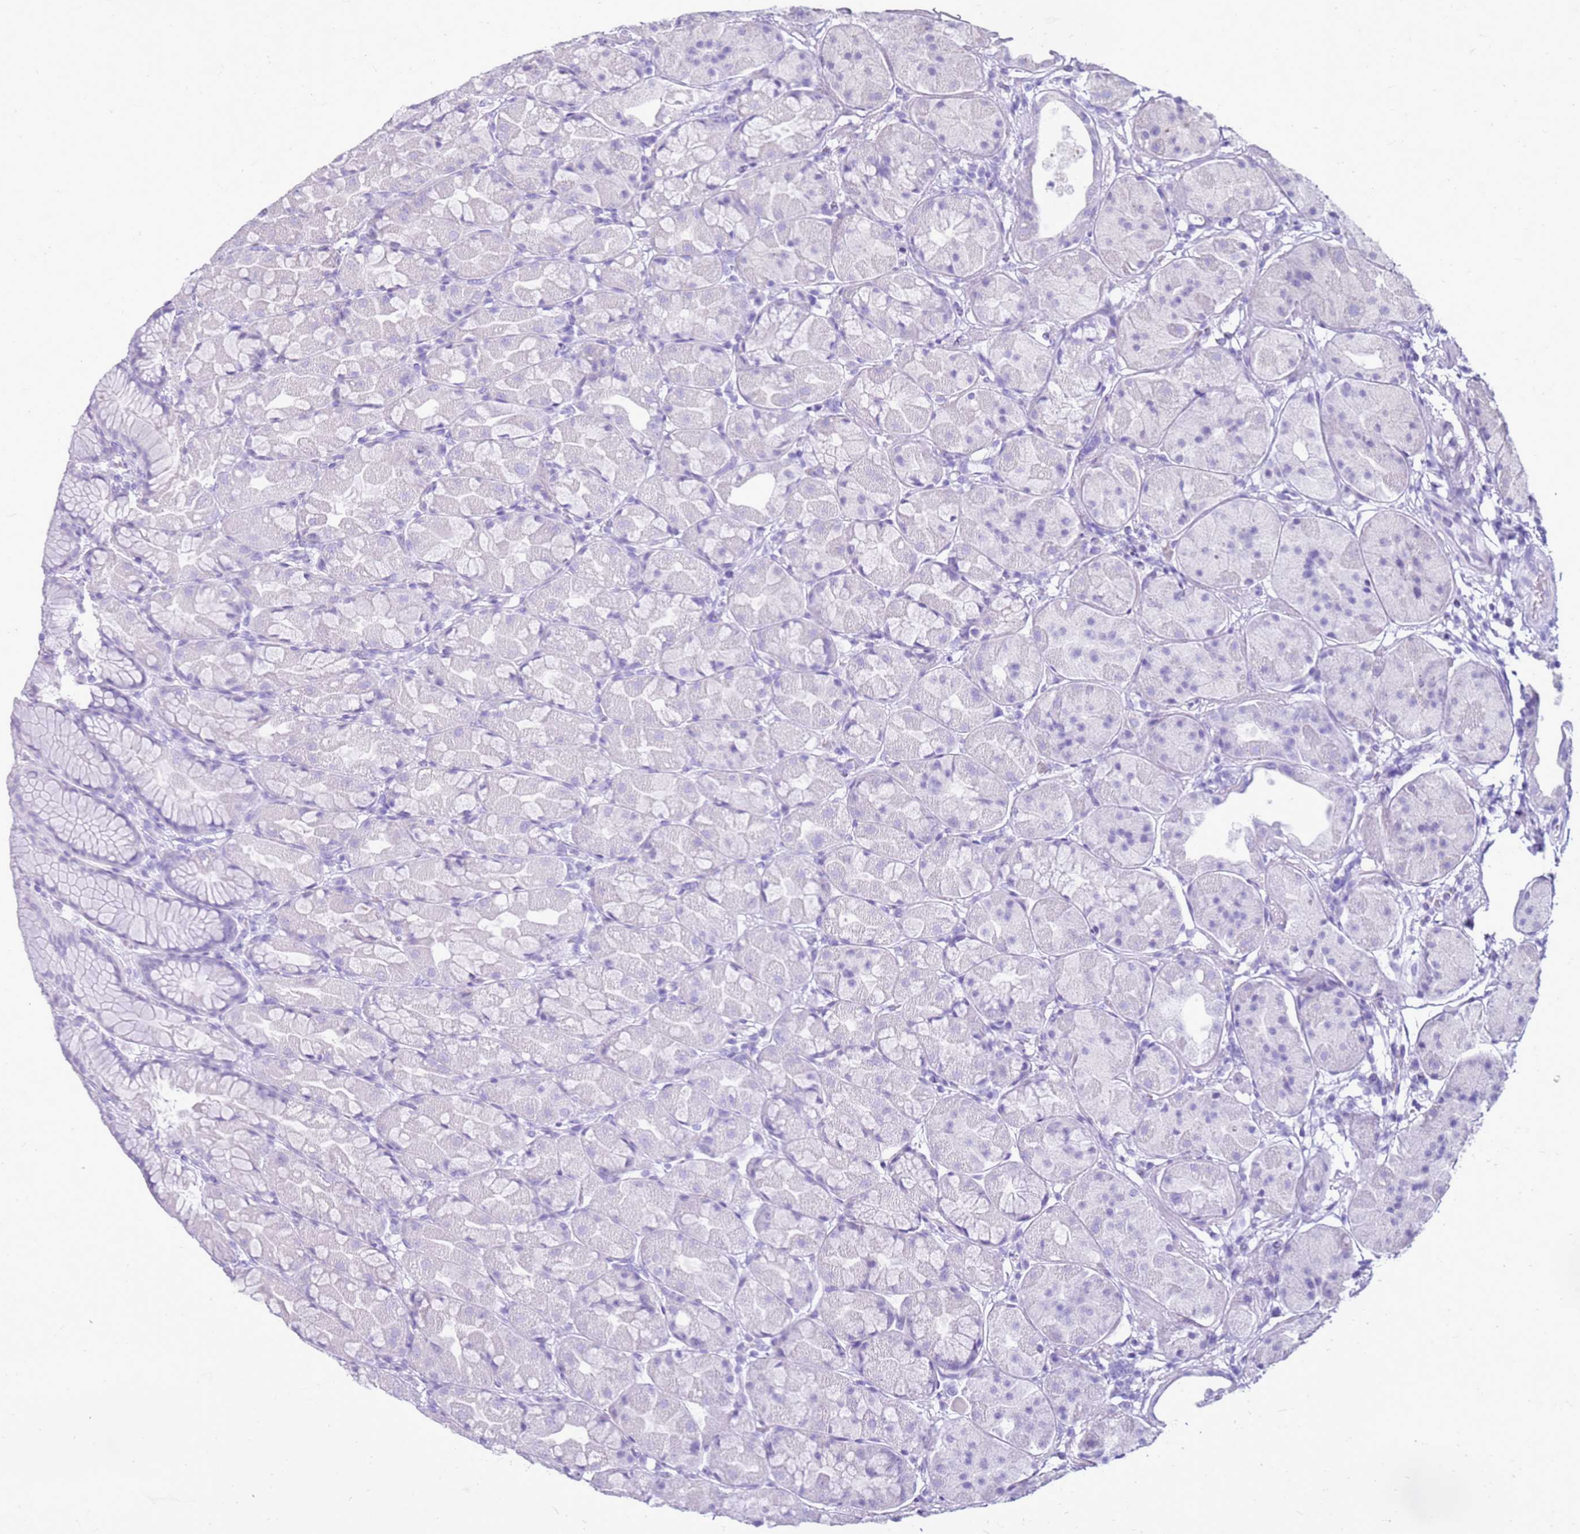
{"staining": {"intensity": "negative", "quantity": "none", "location": "none"}, "tissue": "stomach", "cell_type": "Glandular cells", "image_type": "normal", "snomed": [{"axis": "morphology", "description": "Normal tissue, NOS"}, {"axis": "topography", "description": "Stomach"}], "caption": "Stomach was stained to show a protein in brown. There is no significant staining in glandular cells. (DAB IHC visualized using brightfield microscopy, high magnification).", "gene": "CA8", "patient": {"sex": "male", "age": 57}}